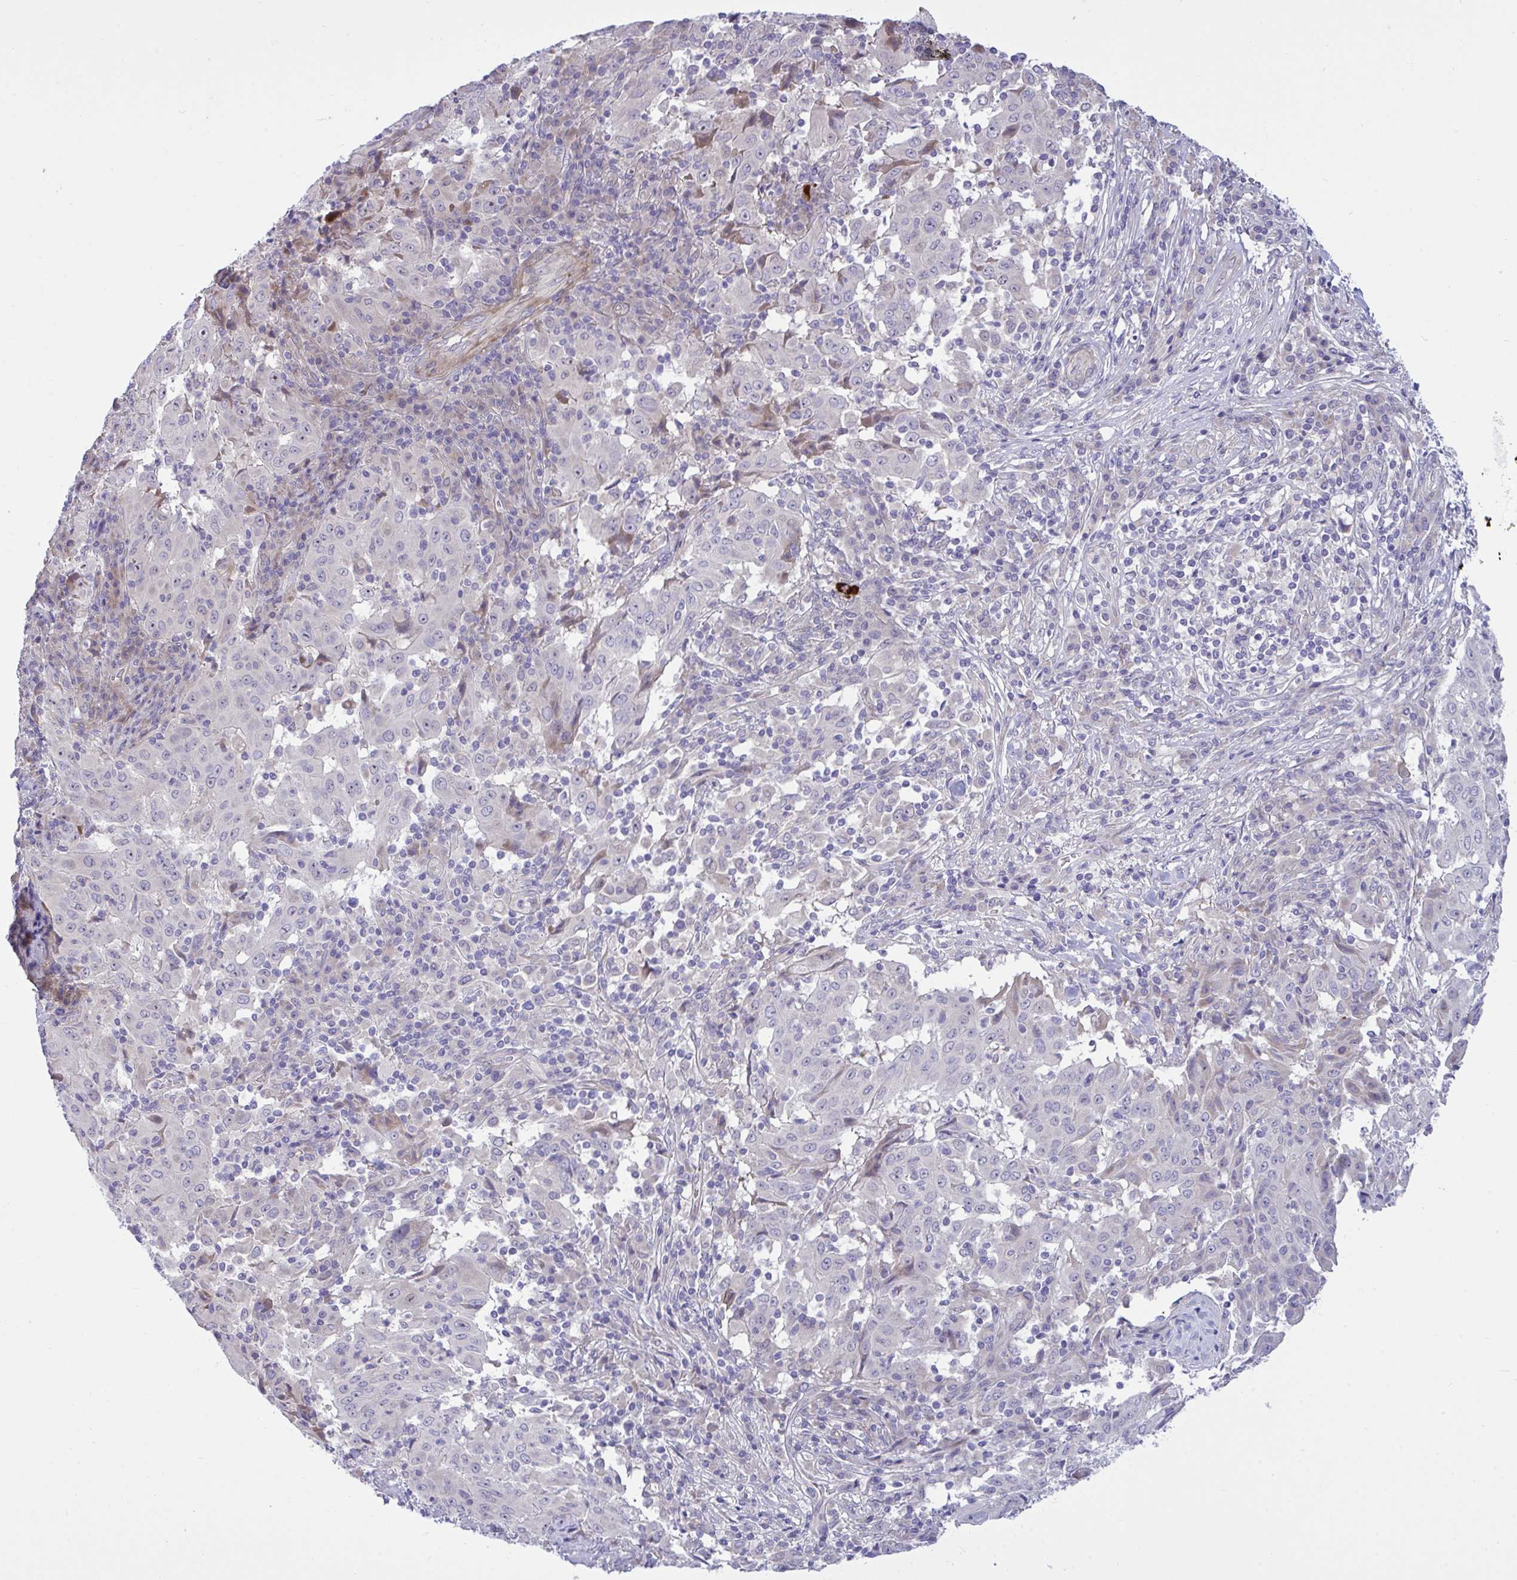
{"staining": {"intensity": "negative", "quantity": "none", "location": "none"}, "tissue": "pancreatic cancer", "cell_type": "Tumor cells", "image_type": "cancer", "snomed": [{"axis": "morphology", "description": "Adenocarcinoma, NOS"}, {"axis": "topography", "description": "Pancreas"}], "caption": "There is no significant staining in tumor cells of adenocarcinoma (pancreatic).", "gene": "HMBOX1", "patient": {"sex": "male", "age": 63}}